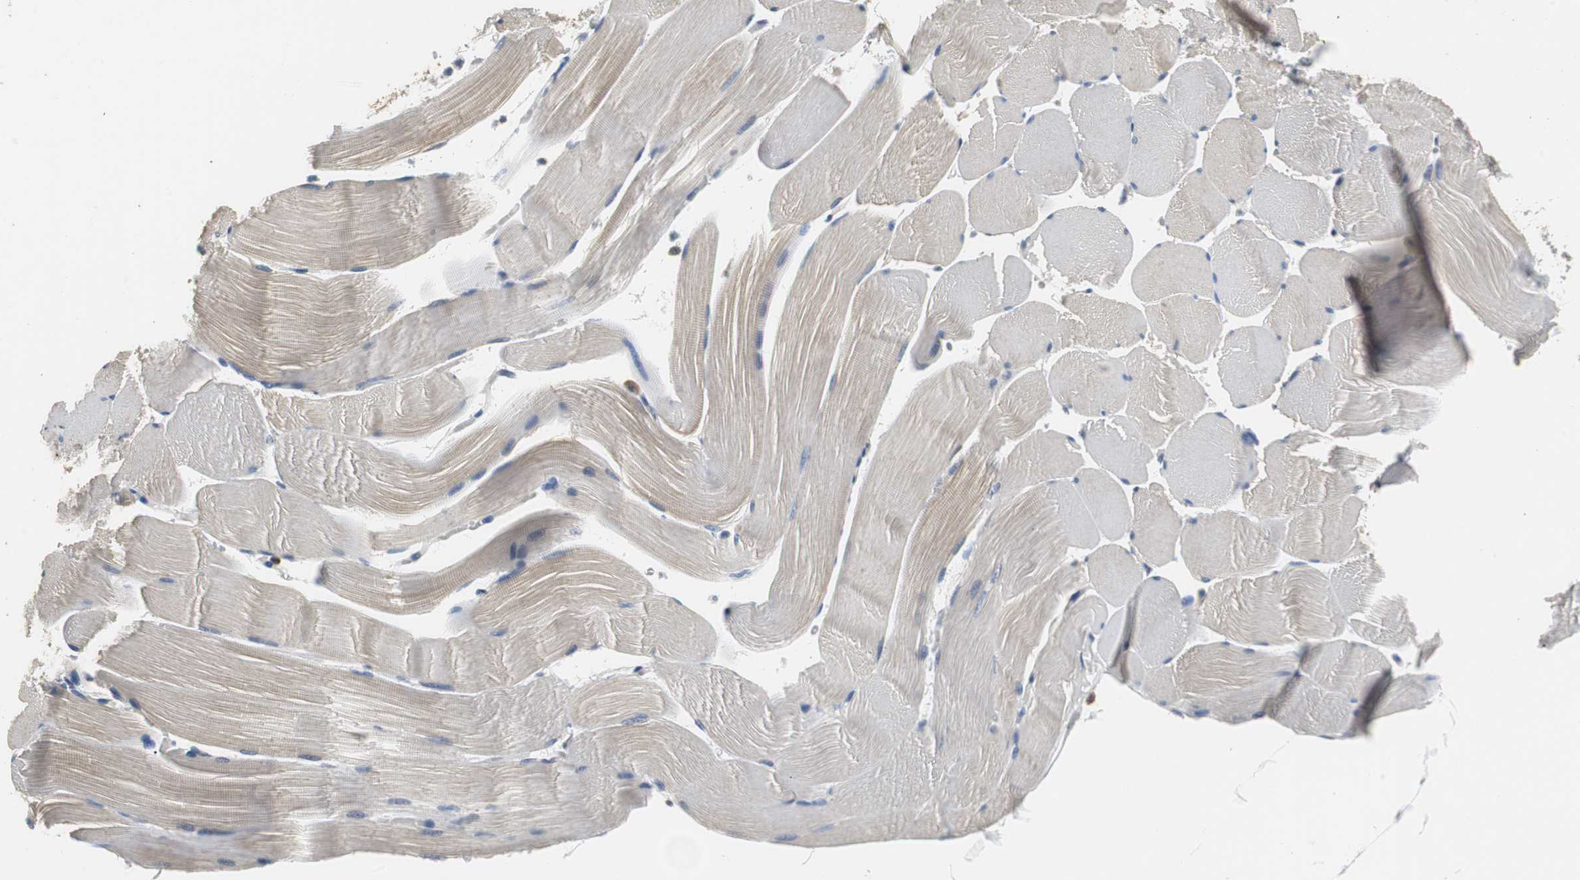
{"staining": {"intensity": "weak", "quantity": "25%-75%", "location": "cytoplasmic/membranous"}, "tissue": "skeletal muscle", "cell_type": "Myocytes", "image_type": "normal", "snomed": [{"axis": "morphology", "description": "Normal tissue, NOS"}, {"axis": "topography", "description": "Skeletal muscle"}], "caption": "There is low levels of weak cytoplasmic/membranous staining in myocytes of unremarkable skeletal muscle, as demonstrated by immunohistochemical staining (brown color).", "gene": "HMGCL", "patient": {"sex": "male", "age": 62}}